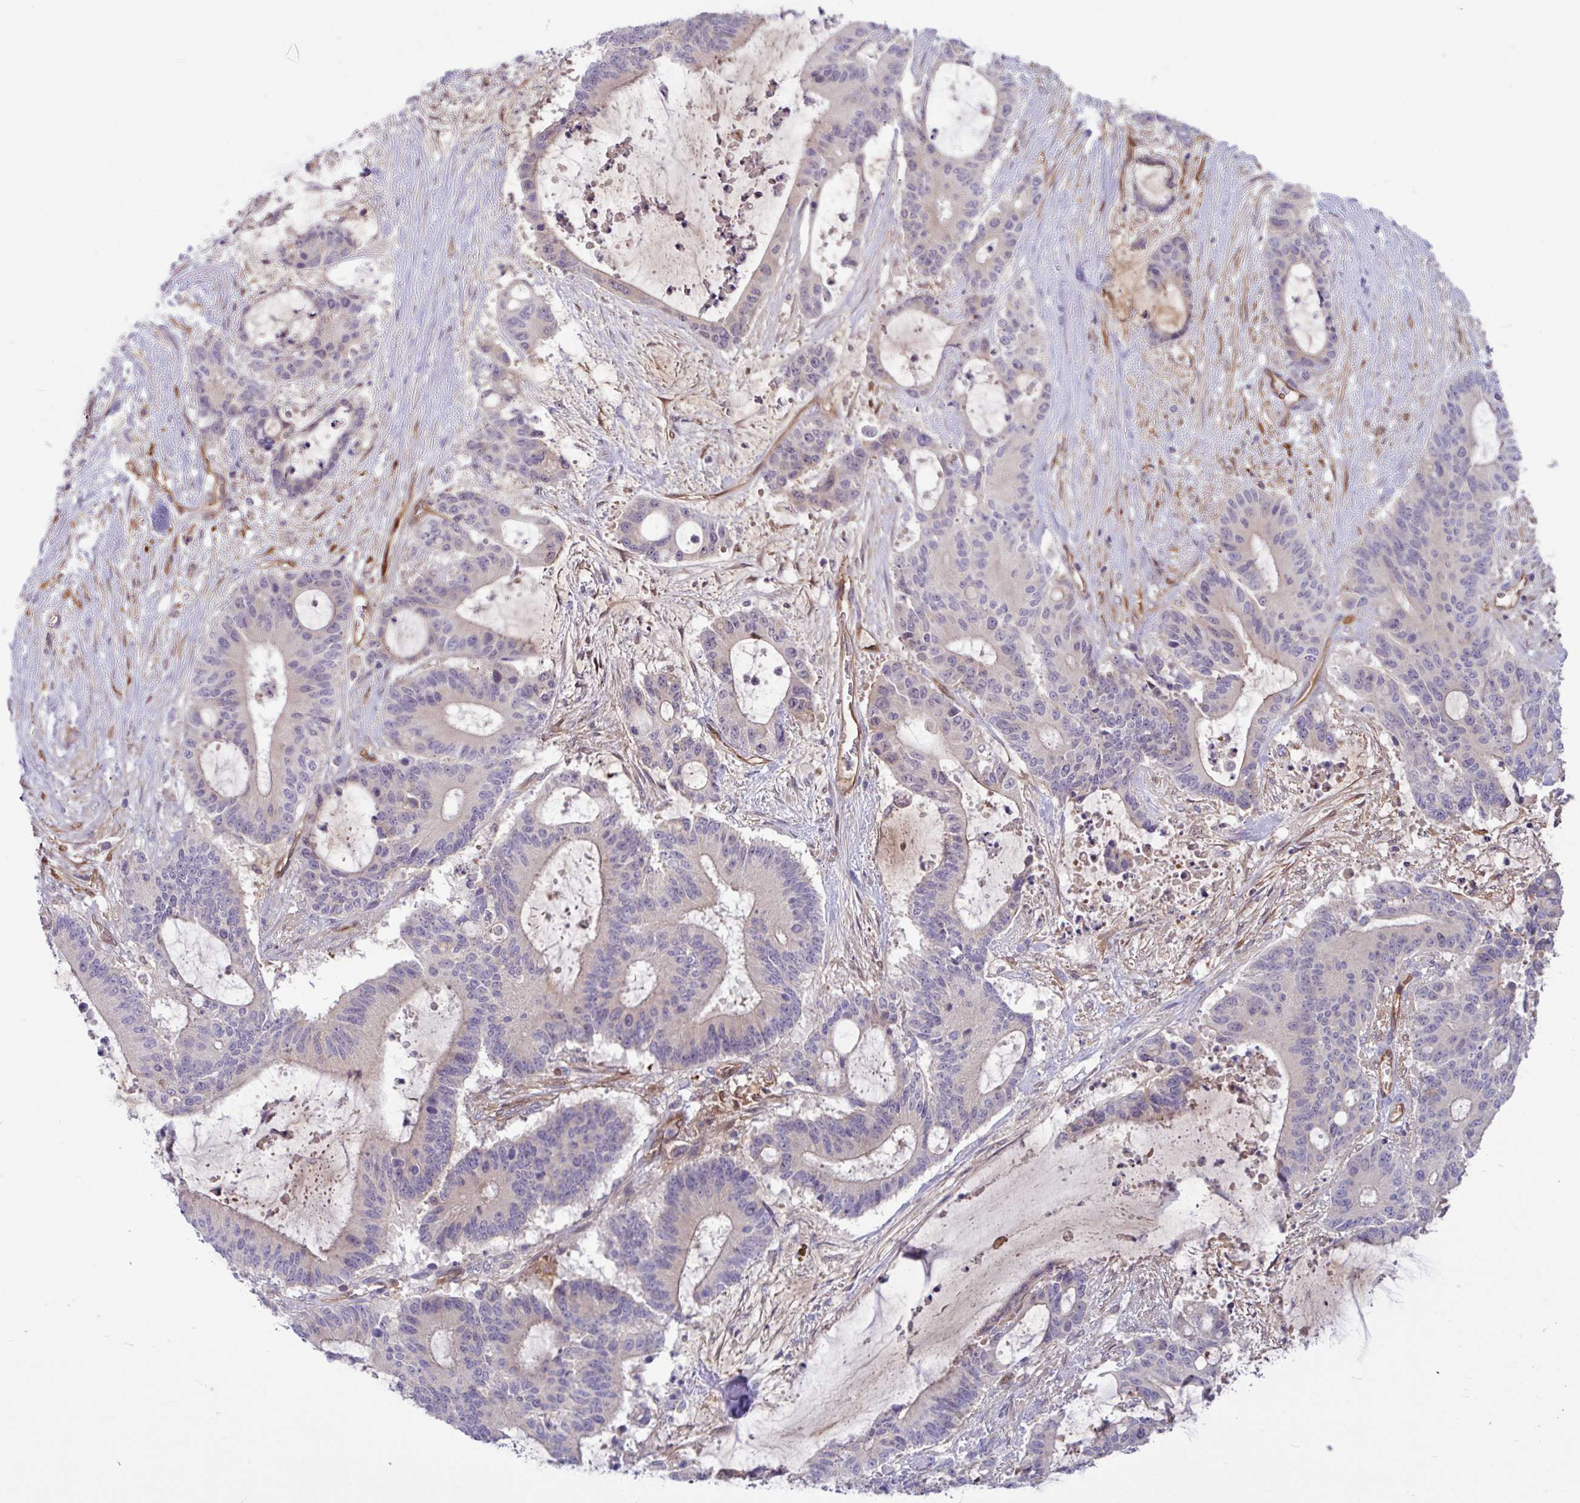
{"staining": {"intensity": "negative", "quantity": "none", "location": "none"}, "tissue": "liver cancer", "cell_type": "Tumor cells", "image_type": "cancer", "snomed": [{"axis": "morphology", "description": "Normal tissue, NOS"}, {"axis": "morphology", "description": "Cholangiocarcinoma"}, {"axis": "topography", "description": "Liver"}, {"axis": "topography", "description": "Peripheral nerve tissue"}], "caption": "IHC histopathology image of neoplastic tissue: cholangiocarcinoma (liver) stained with DAB (3,3'-diaminobenzidine) displays no significant protein expression in tumor cells. (DAB (3,3'-diaminobenzidine) immunohistochemistry (IHC) visualized using brightfield microscopy, high magnification).", "gene": "B4GALNT4", "patient": {"sex": "female", "age": 73}}